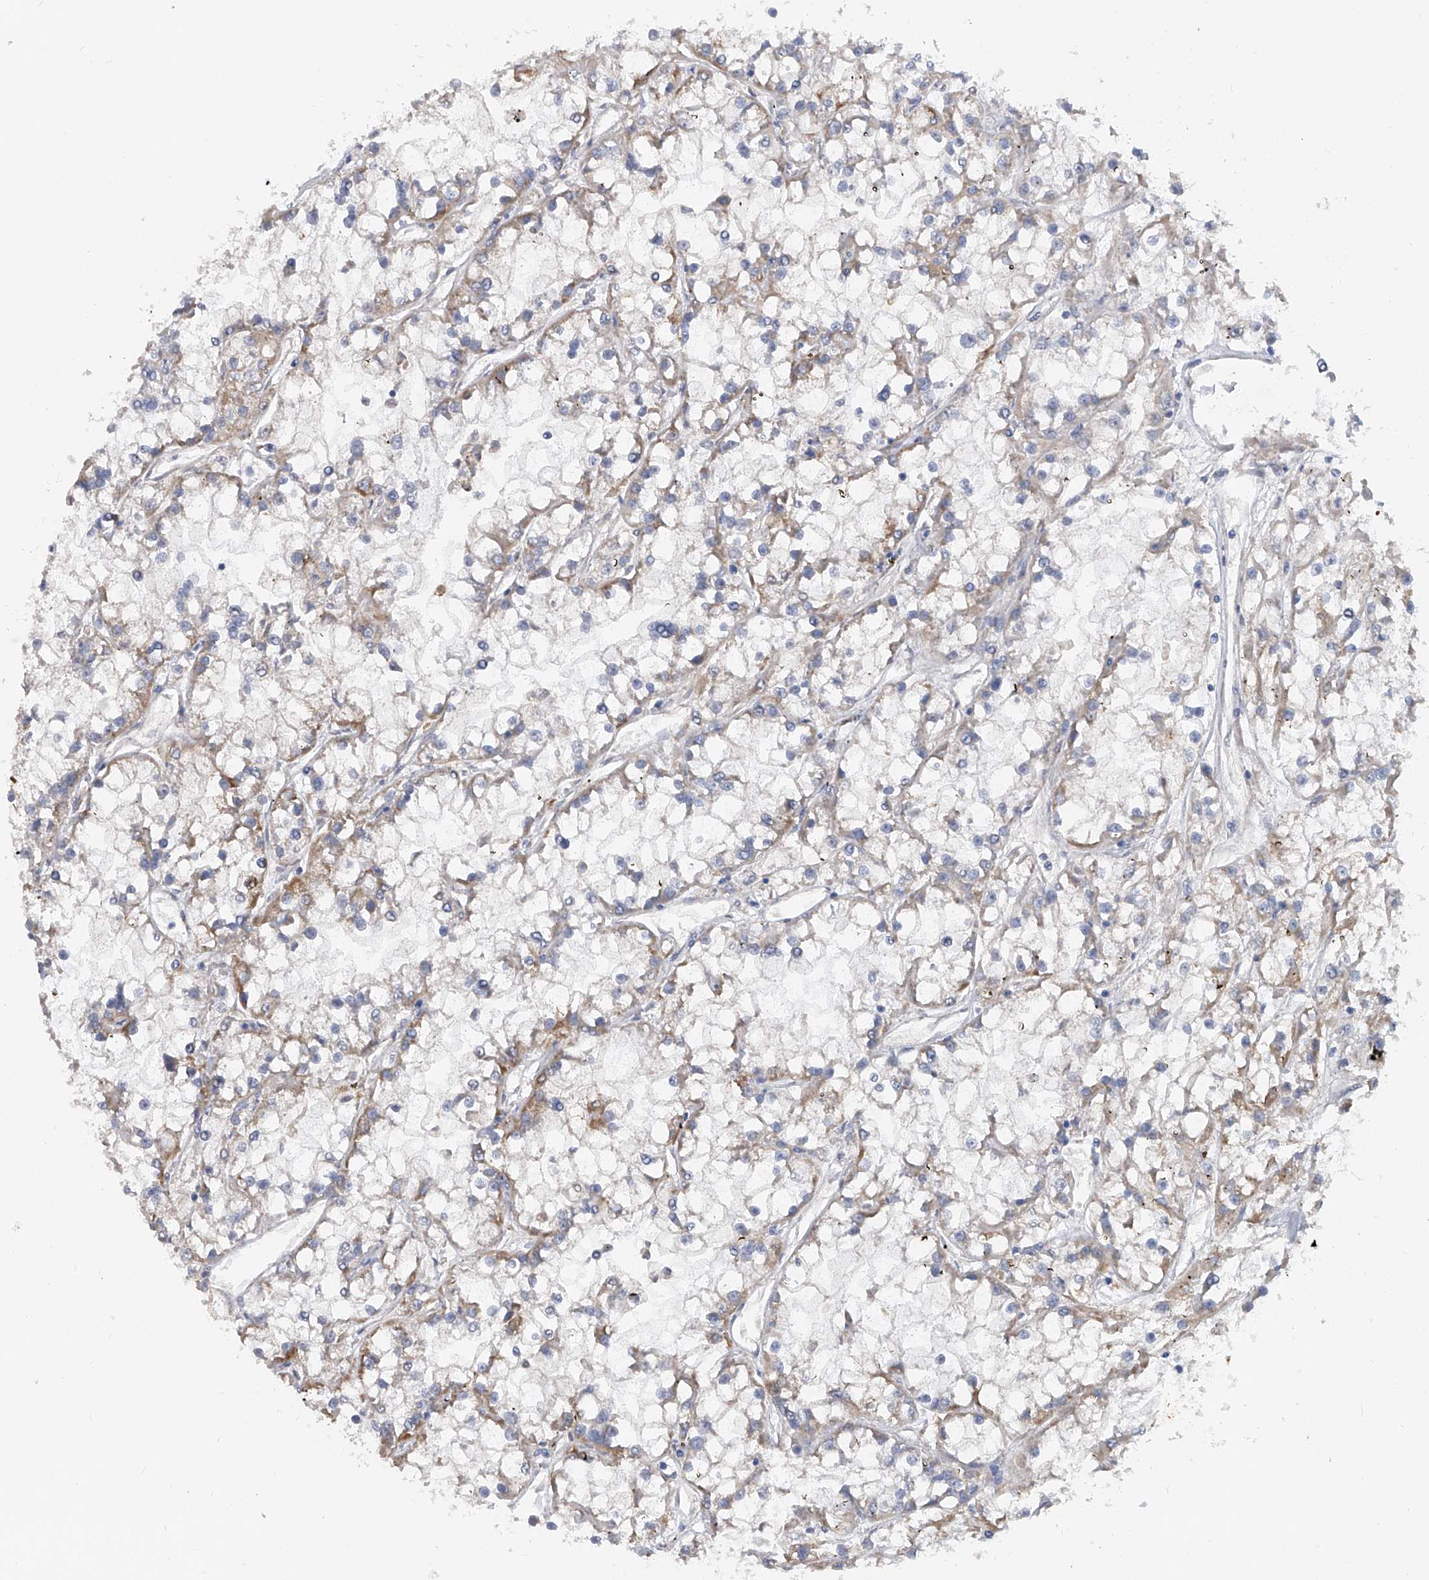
{"staining": {"intensity": "negative", "quantity": "none", "location": "none"}, "tissue": "renal cancer", "cell_type": "Tumor cells", "image_type": "cancer", "snomed": [{"axis": "morphology", "description": "Adenocarcinoma, NOS"}, {"axis": "topography", "description": "Kidney"}], "caption": "Immunohistochemistry (IHC) image of renal cancer (adenocarcinoma) stained for a protein (brown), which exhibits no positivity in tumor cells. Brightfield microscopy of immunohistochemistry (IHC) stained with DAB (brown) and hematoxylin (blue), captured at high magnification.", "gene": "PDSS2", "patient": {"sex": "female", "age": 52}}